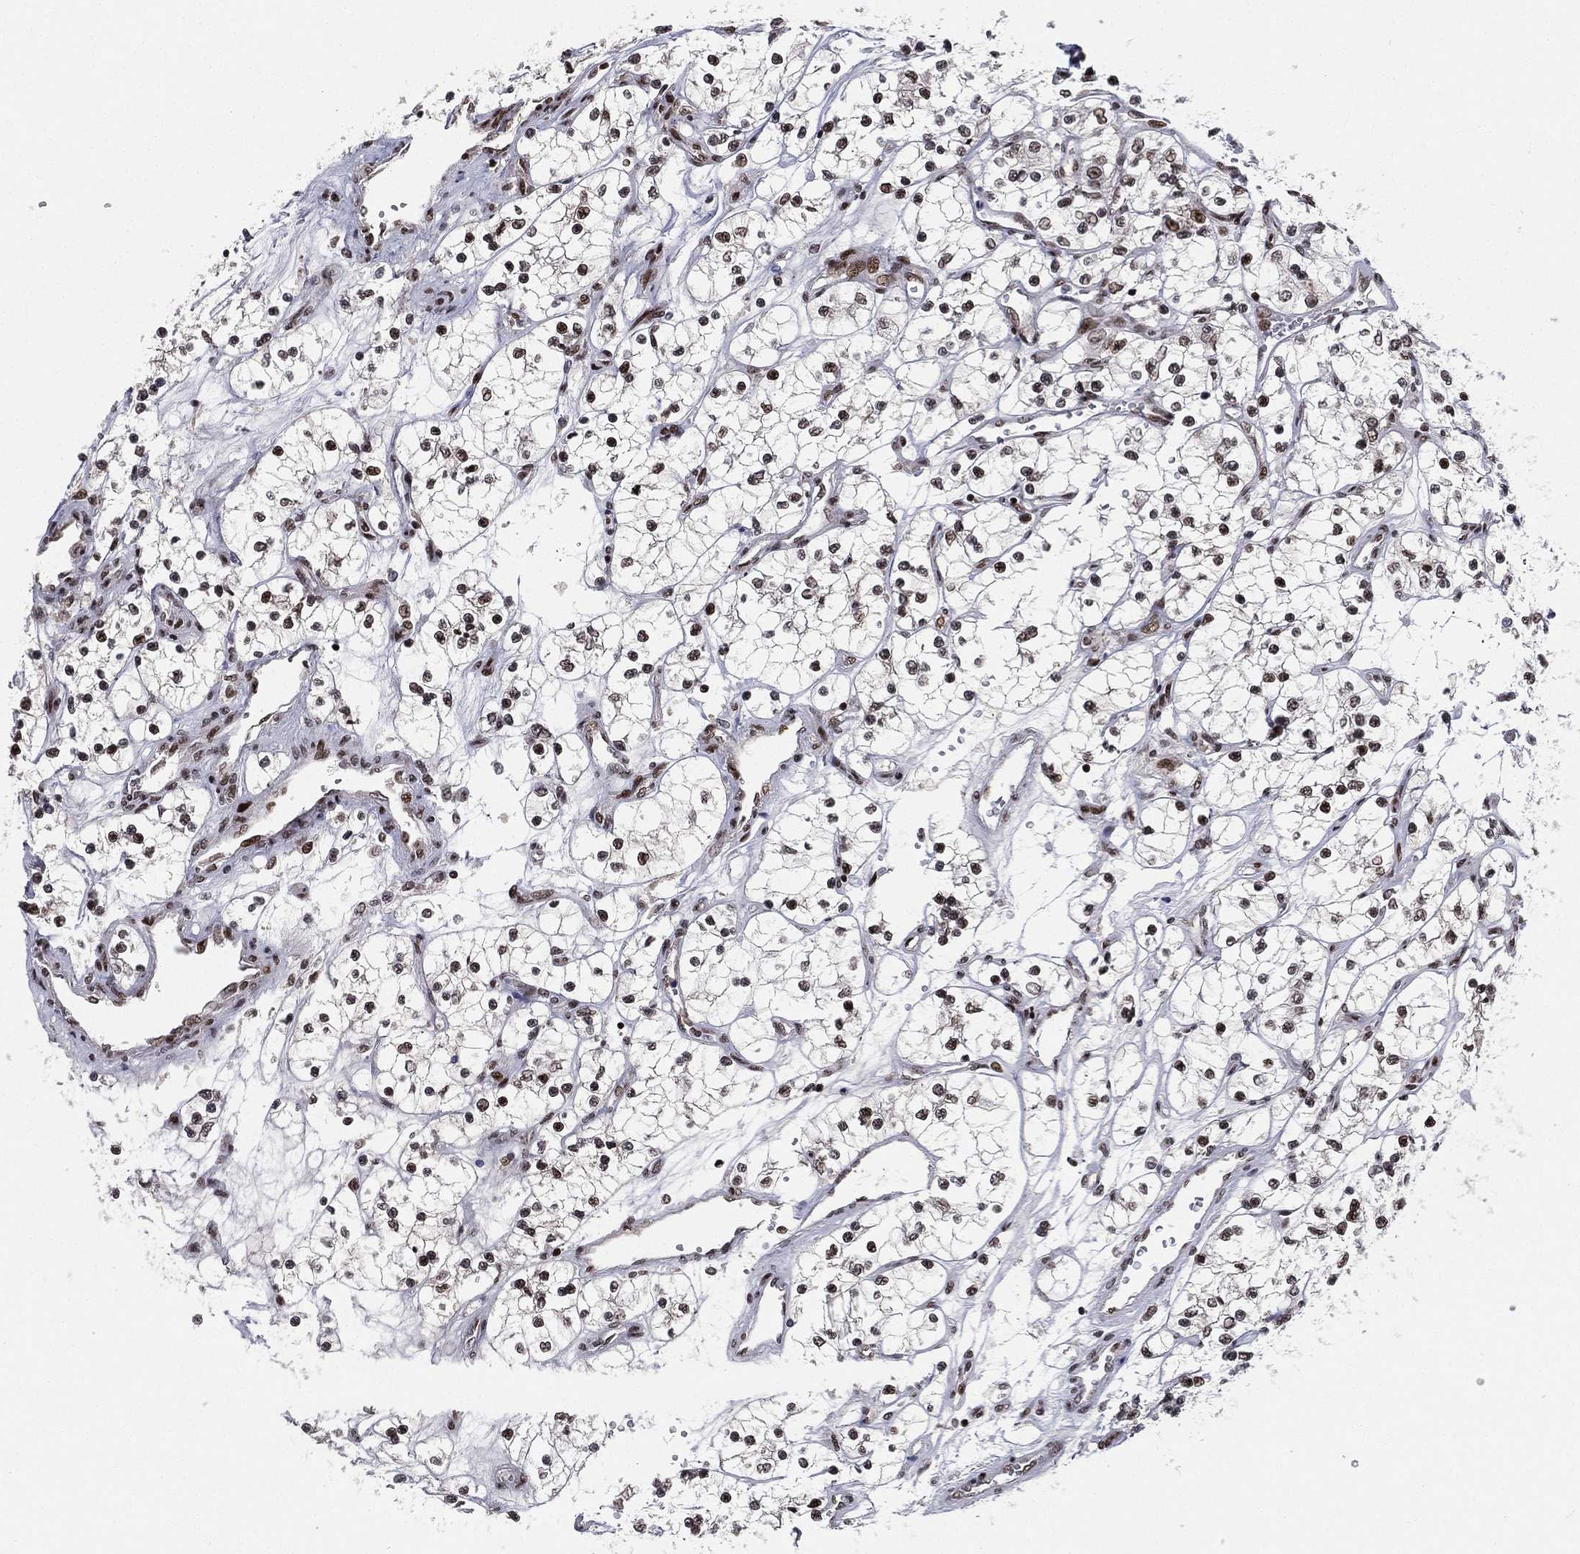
{"staining": {"intensity": "moderate", "quantity": ">75%", "location": "nuclear"}, "tissue": "renal cancer", "cell_type": "Tumor cells", "image_type": "cancer", "snomed": [{"axis": "morphology", "description": "Adenocarcinoma, NOS"}, {"axis": "topography", "description": "Kidney"}], "caption": "Protein analysis of renal cancer (adenocarcinoma) tissue exhibits moderate nuclear expression in approximately >75% of tumor cells.", "gene": "RTF1", "patient": {"sex": "female", "age": 69}}